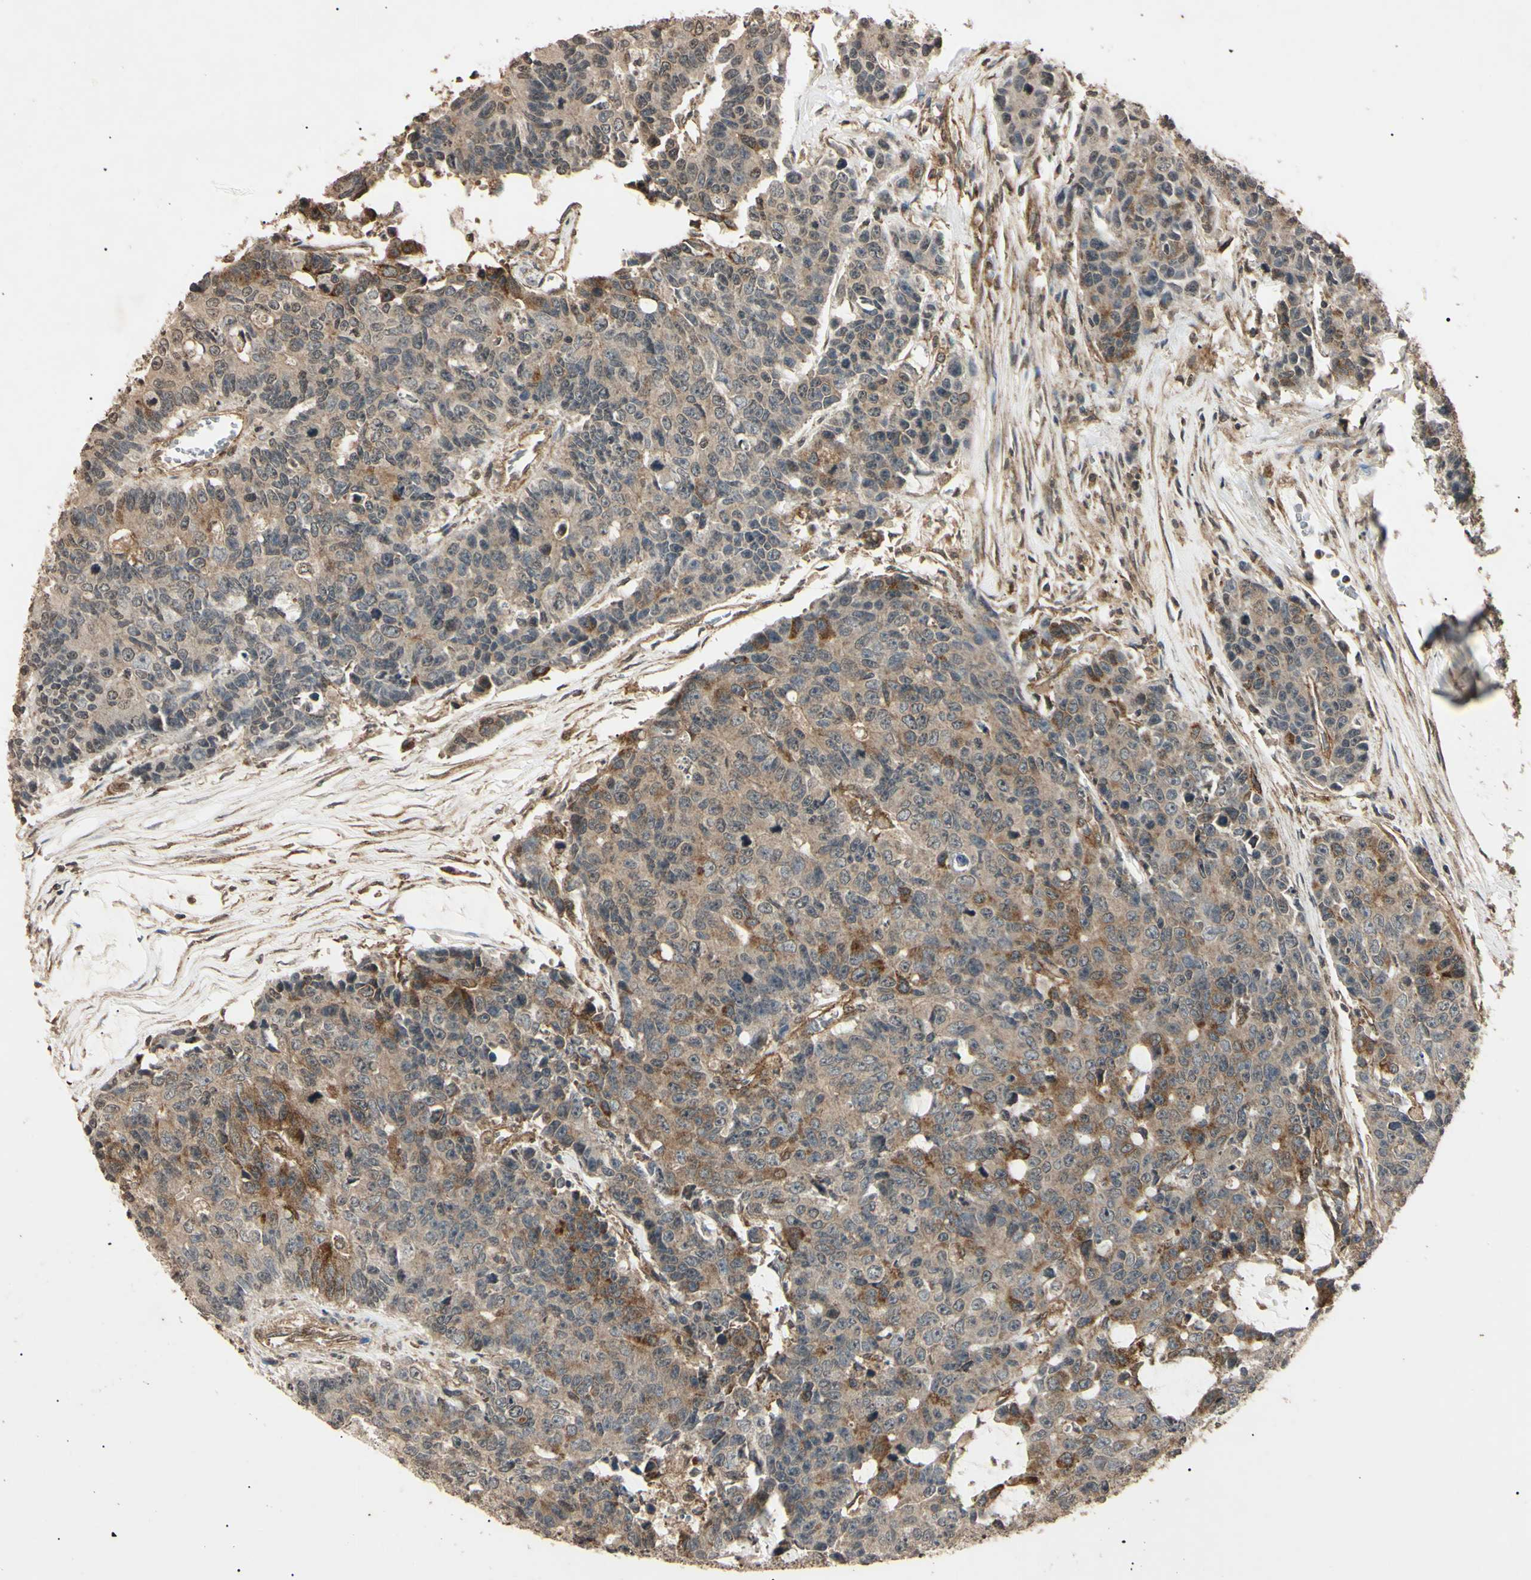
{"staining": {"intensity": "moderate", "quantity": "25%-75%", "location": "cytoplasmic/membranous"}, "tissue": "colorectal cancer", "cell_type": "Tumor cells", "image_type": "cancer", "snomed": [{"axis": "morphology", "description": "Adenocarcinoma, NOS"}, {"axis": "topography", "description": "Colon"}], "caption": "Immunohistochemistry (IHC) staining of colorectal cancer (adenocarcinoma), which reveals medium levels of moderate cytoplasmic/membranous staining in approximately 25%-75% of tumor cells indicating moderate cytoplasmic/membranous protein staining. The staining was performed using DAB (3,3'-diaminobenzidine) (brown) for protein detection and nuclei were counterstained in hematoxylin (blue).", "gene": "EPN1", "patient": {"sex": "female", "age": 86}}